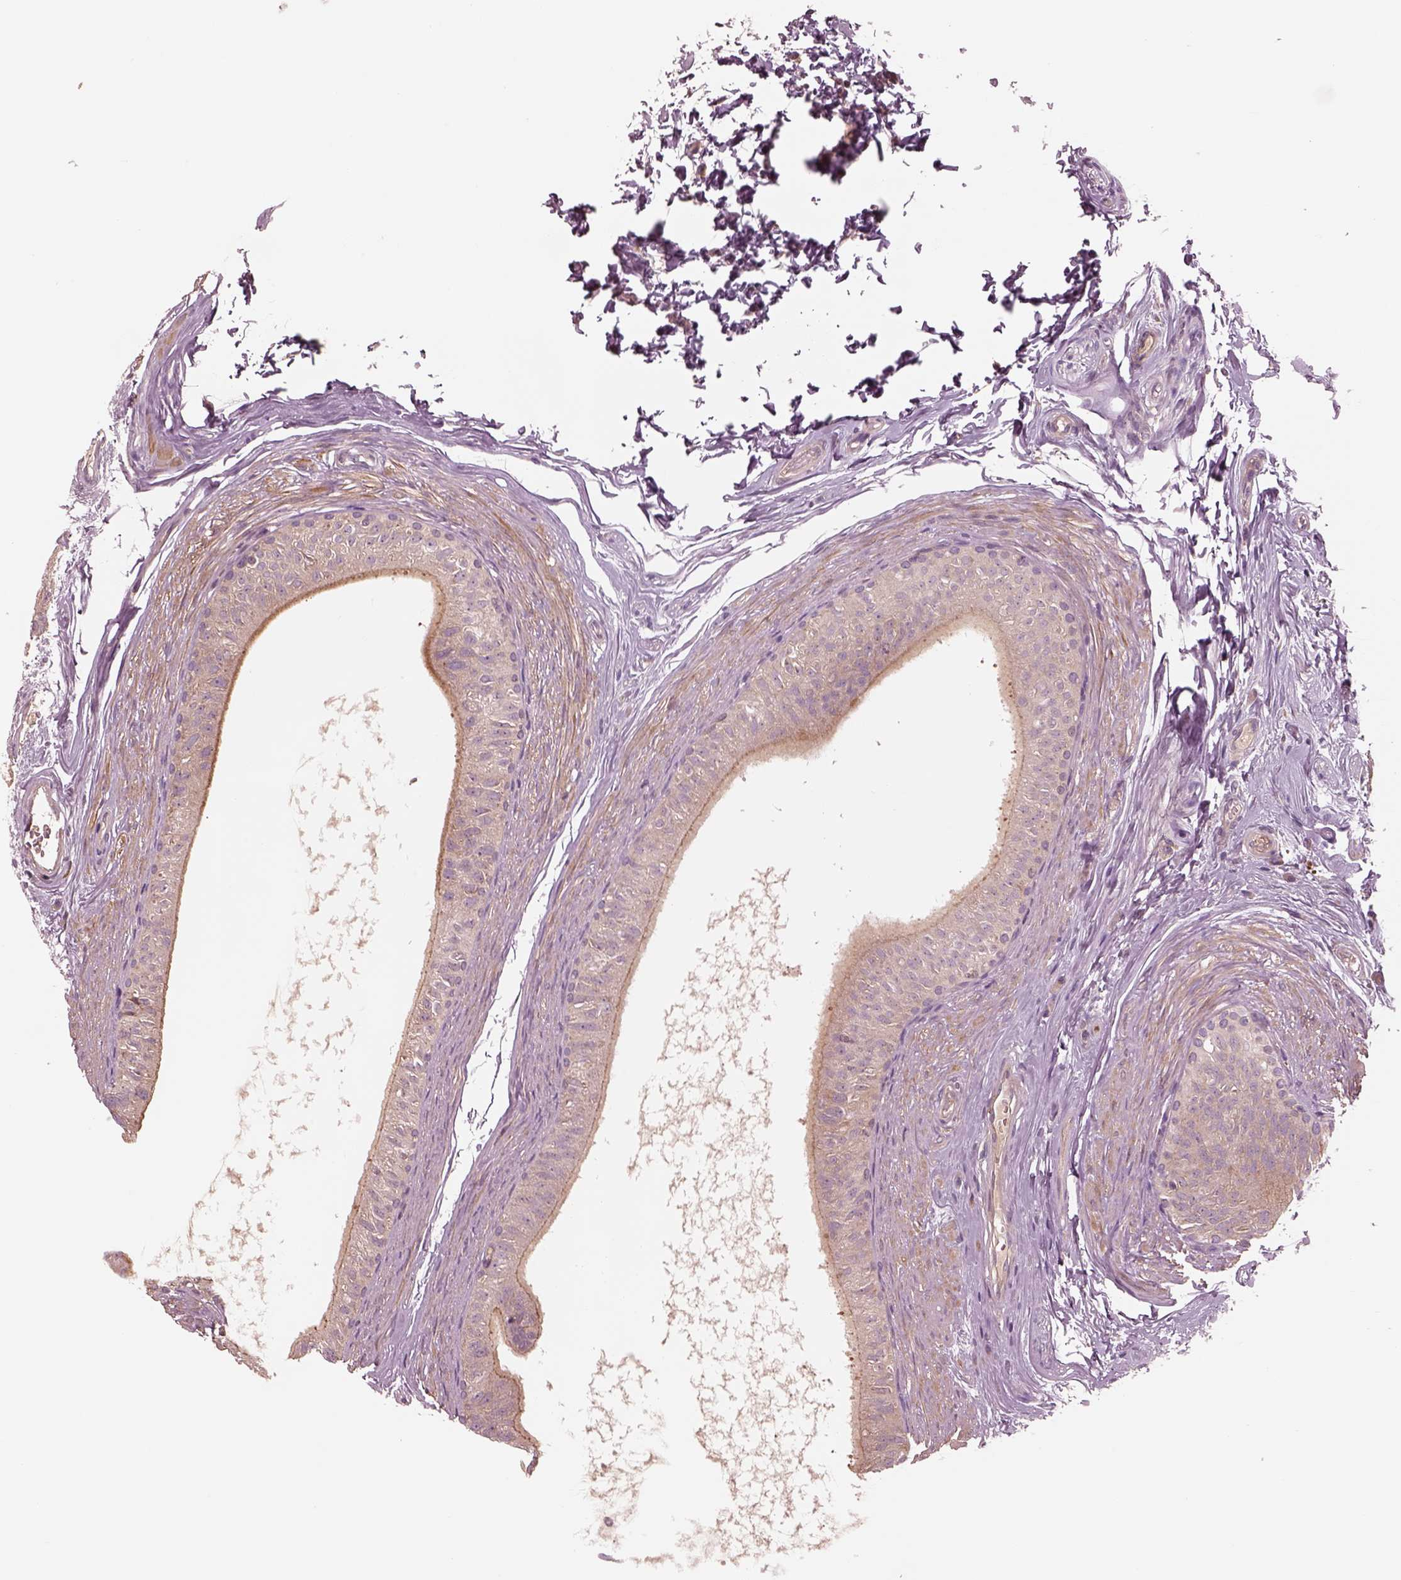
{"staining": {"intensity": "weak", "quantity": ">75%", "location": "cytoplasmic/membranous"}, "tissue": "epididymis", "cell_type": "Glandular cells", "image_type": "normal", "snomed": [{"axis": "morphology", "description": "Normal tissue, NOS"}, {"axis": "topography", "description": "Epididymis"}], "caption": "Immunohistochemistry (IHC) photomicrograph of benign epididymis: human epididymis stained using immunohistochemistry (IHC) reveals low levels of weak protein expression localized specifically in the cytoplasmic/membranous of glandular cells, appearing as a cytoplasmic/membranous brown color.", "gene": "ASCC2", "patient": {"sex": "male", "age": 36}}